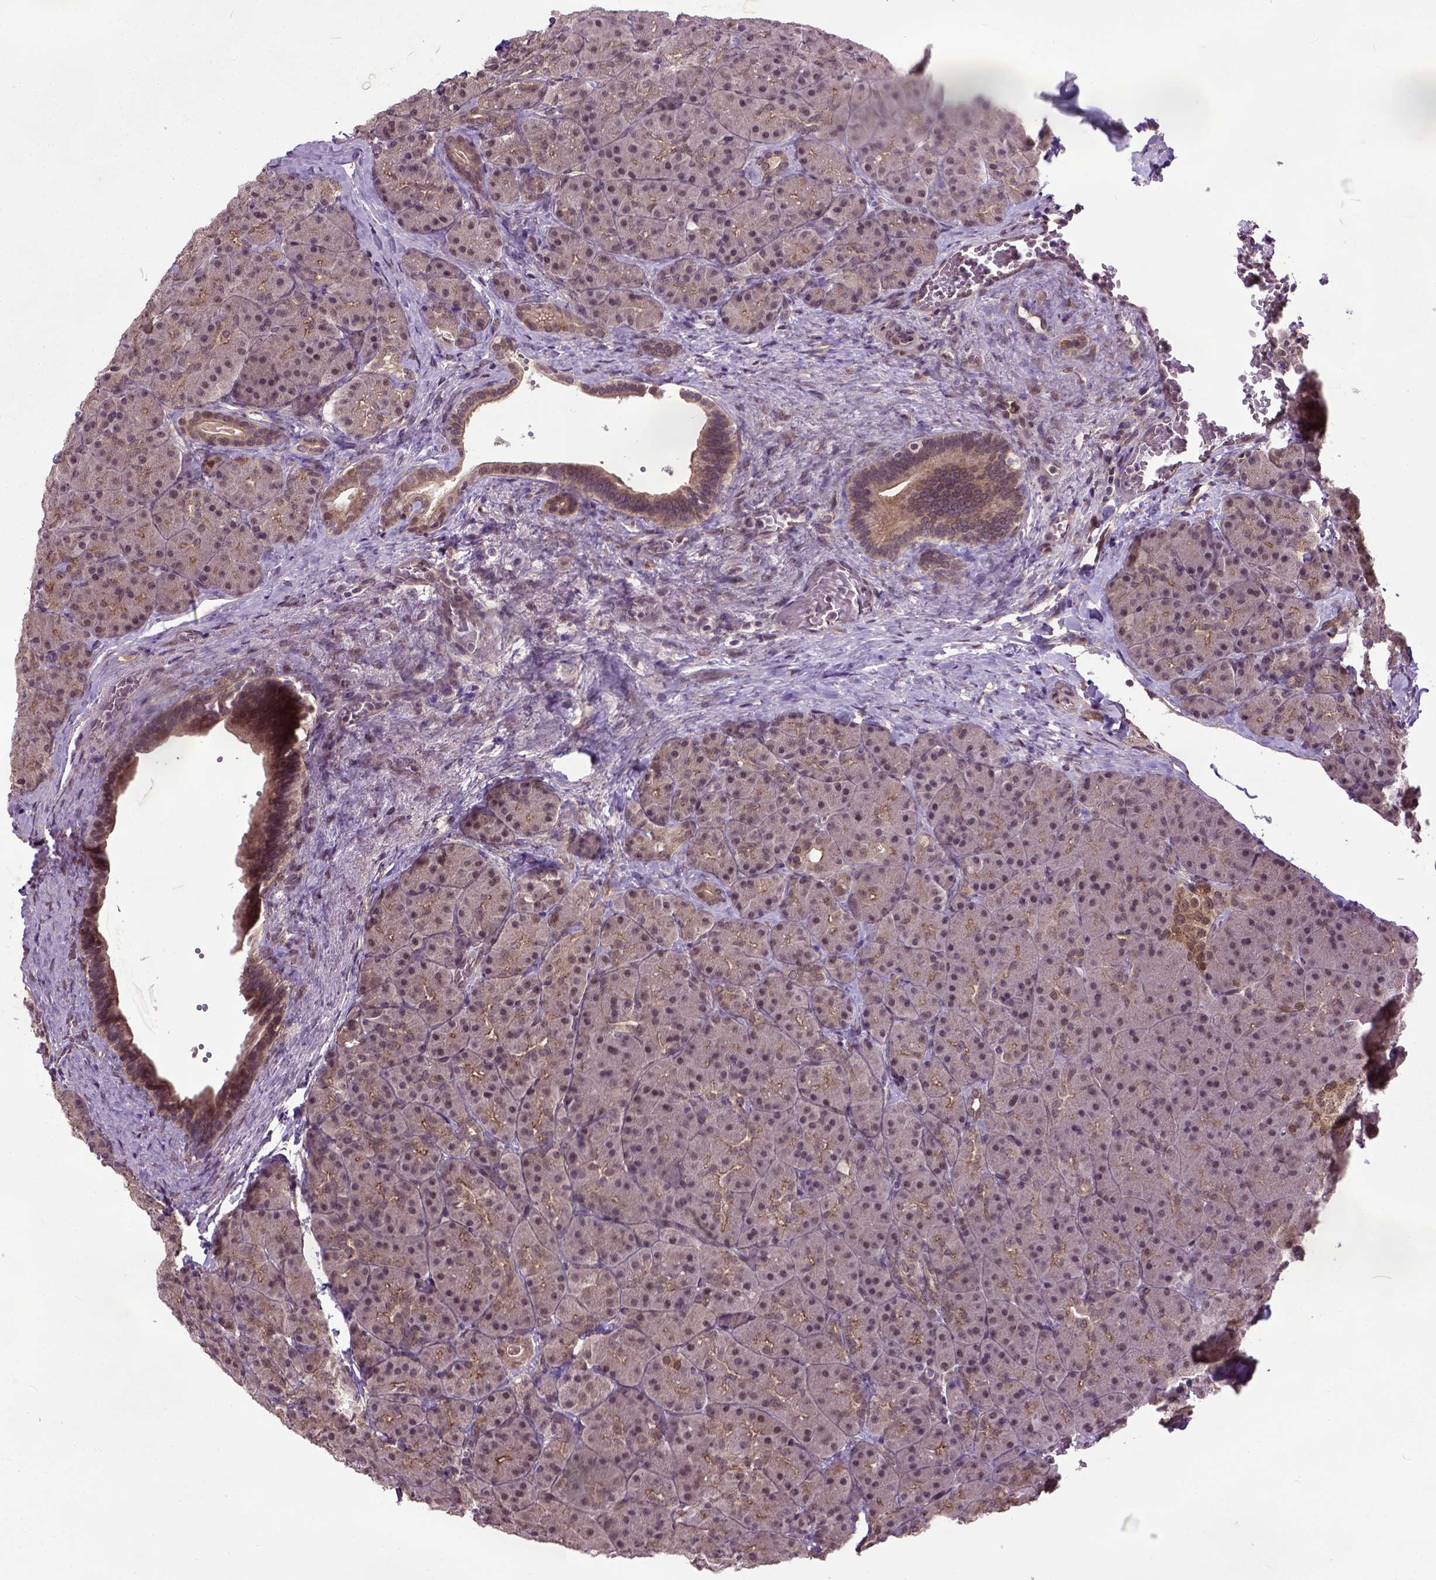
{"staining": {"intensity": "moderate", "quantity": ">75%", "location": "cytoplasmic/membranous"}, "tissue": "pancreas", "cell_type": "Exocrine glandular cells", "image_type": "normal", "snomed": [{"axis": "morphology", "description": "Normal tissue, NOS"}, {"axis": "topography", "description": "Pancreas"}], "caption": "Normal pancreas shows moderate cytoplasmic/membranous positivity in about >75% of exocrine glandular cells, visualized by immunohistochemistry. (DAB IHC with brightfield microscopy, high magnification).", "gene": "UBA3", "patient": {"sex": "male", "age": 57}}